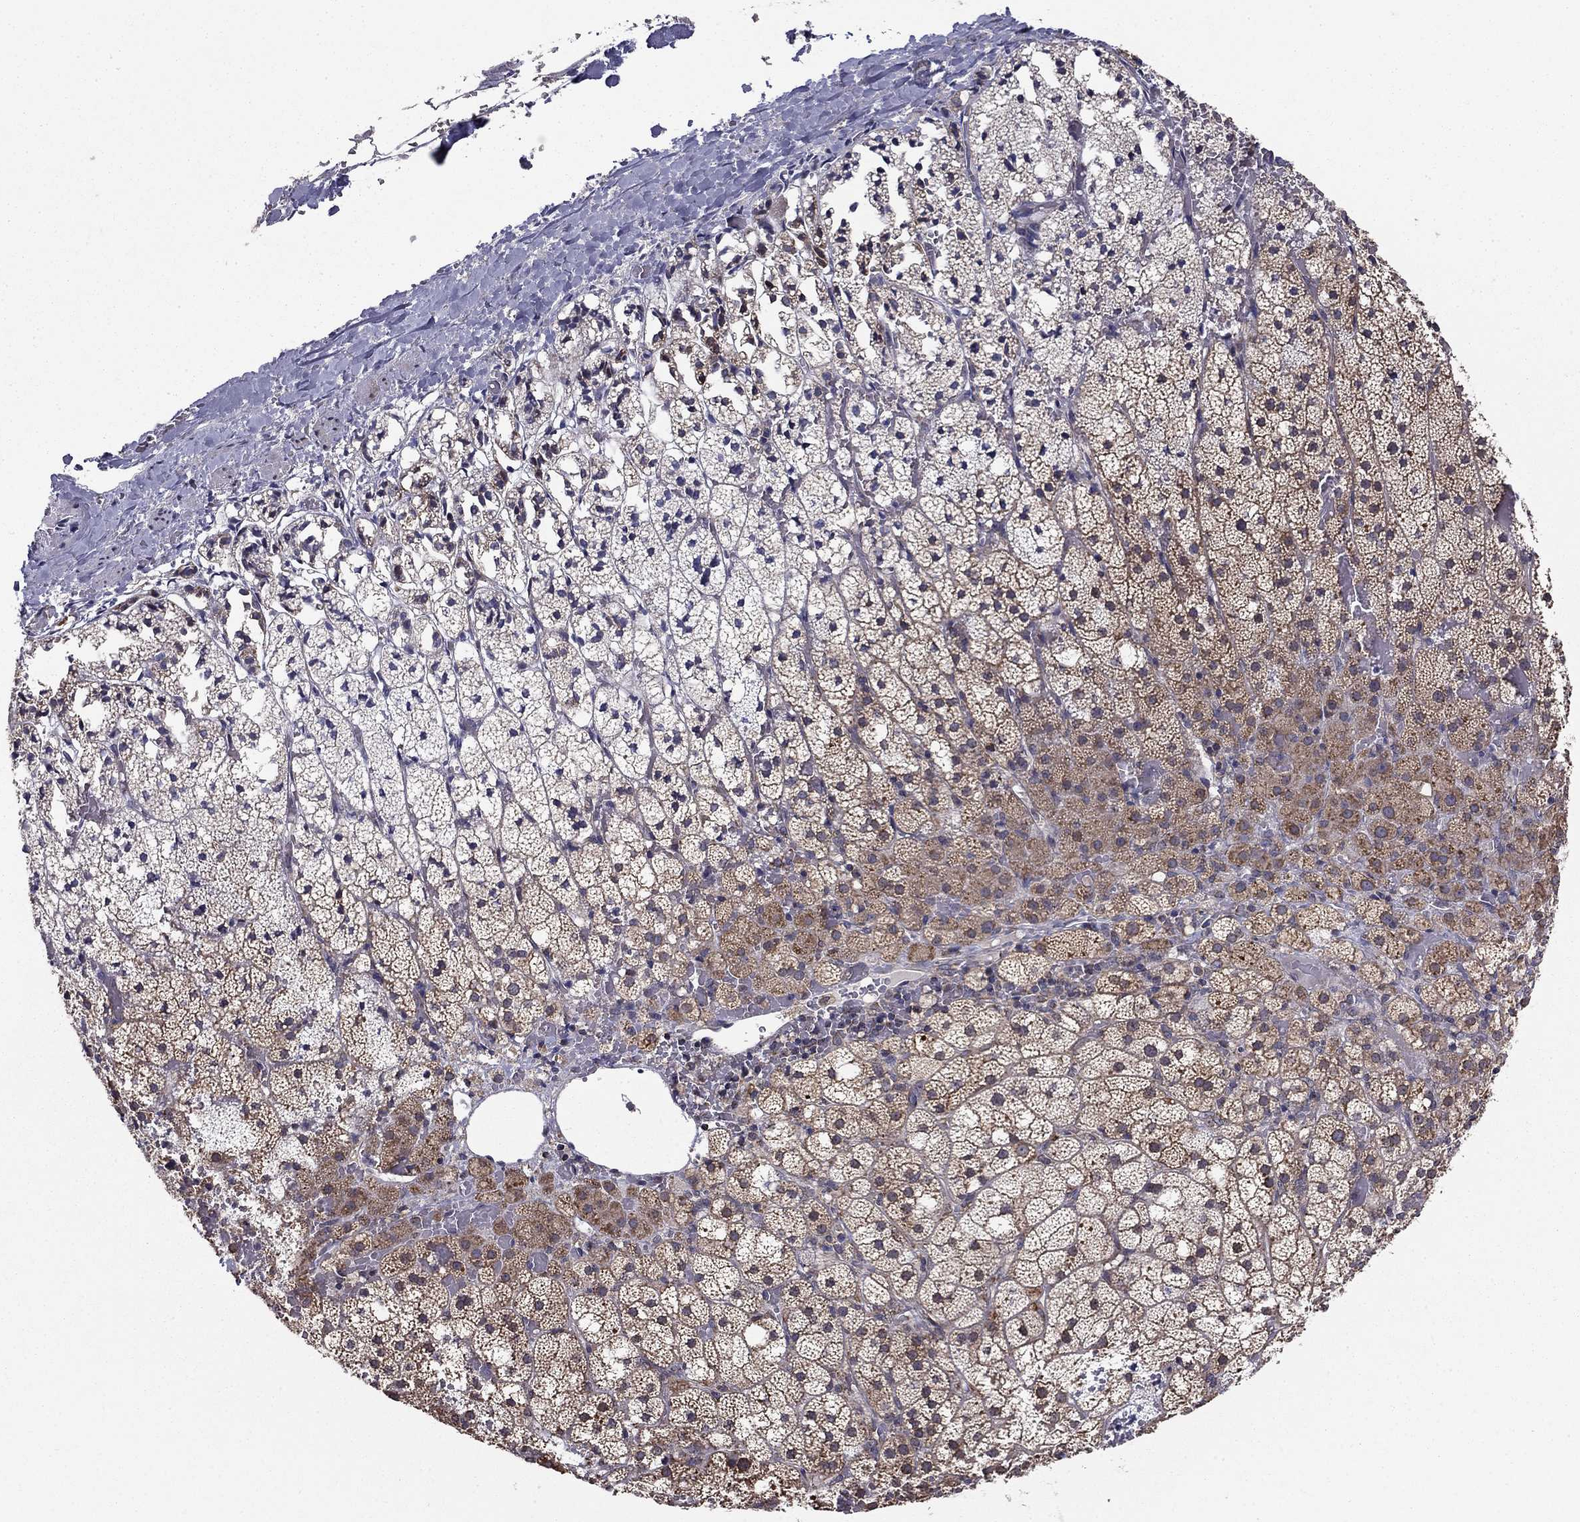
{"staining": {"intensity": "moderate", "quantity": "25%-75%", "location": "cytoplasmic/membranous"}, "tissue": "adrenal gland", "cell_type": "Glandular cells", "image_type": "normal", "snomed": [{"axis": "morphology", "description": "Normal tissue, NOS"}, {"axis": "topography", "description": "Adrenal gland"}], "caption": "High-magnification brightfield microscopy of unremarkable adrenal gland stained with DAB (brown) and counterstained with hematoxylin (blue). glandular cells exhibit moderate cytoplasmic/membranous expression is identified in approximately25%-75% of cells.", "gene": "NKIRAS1", "patient": {"sex": "male", "age": 53}}